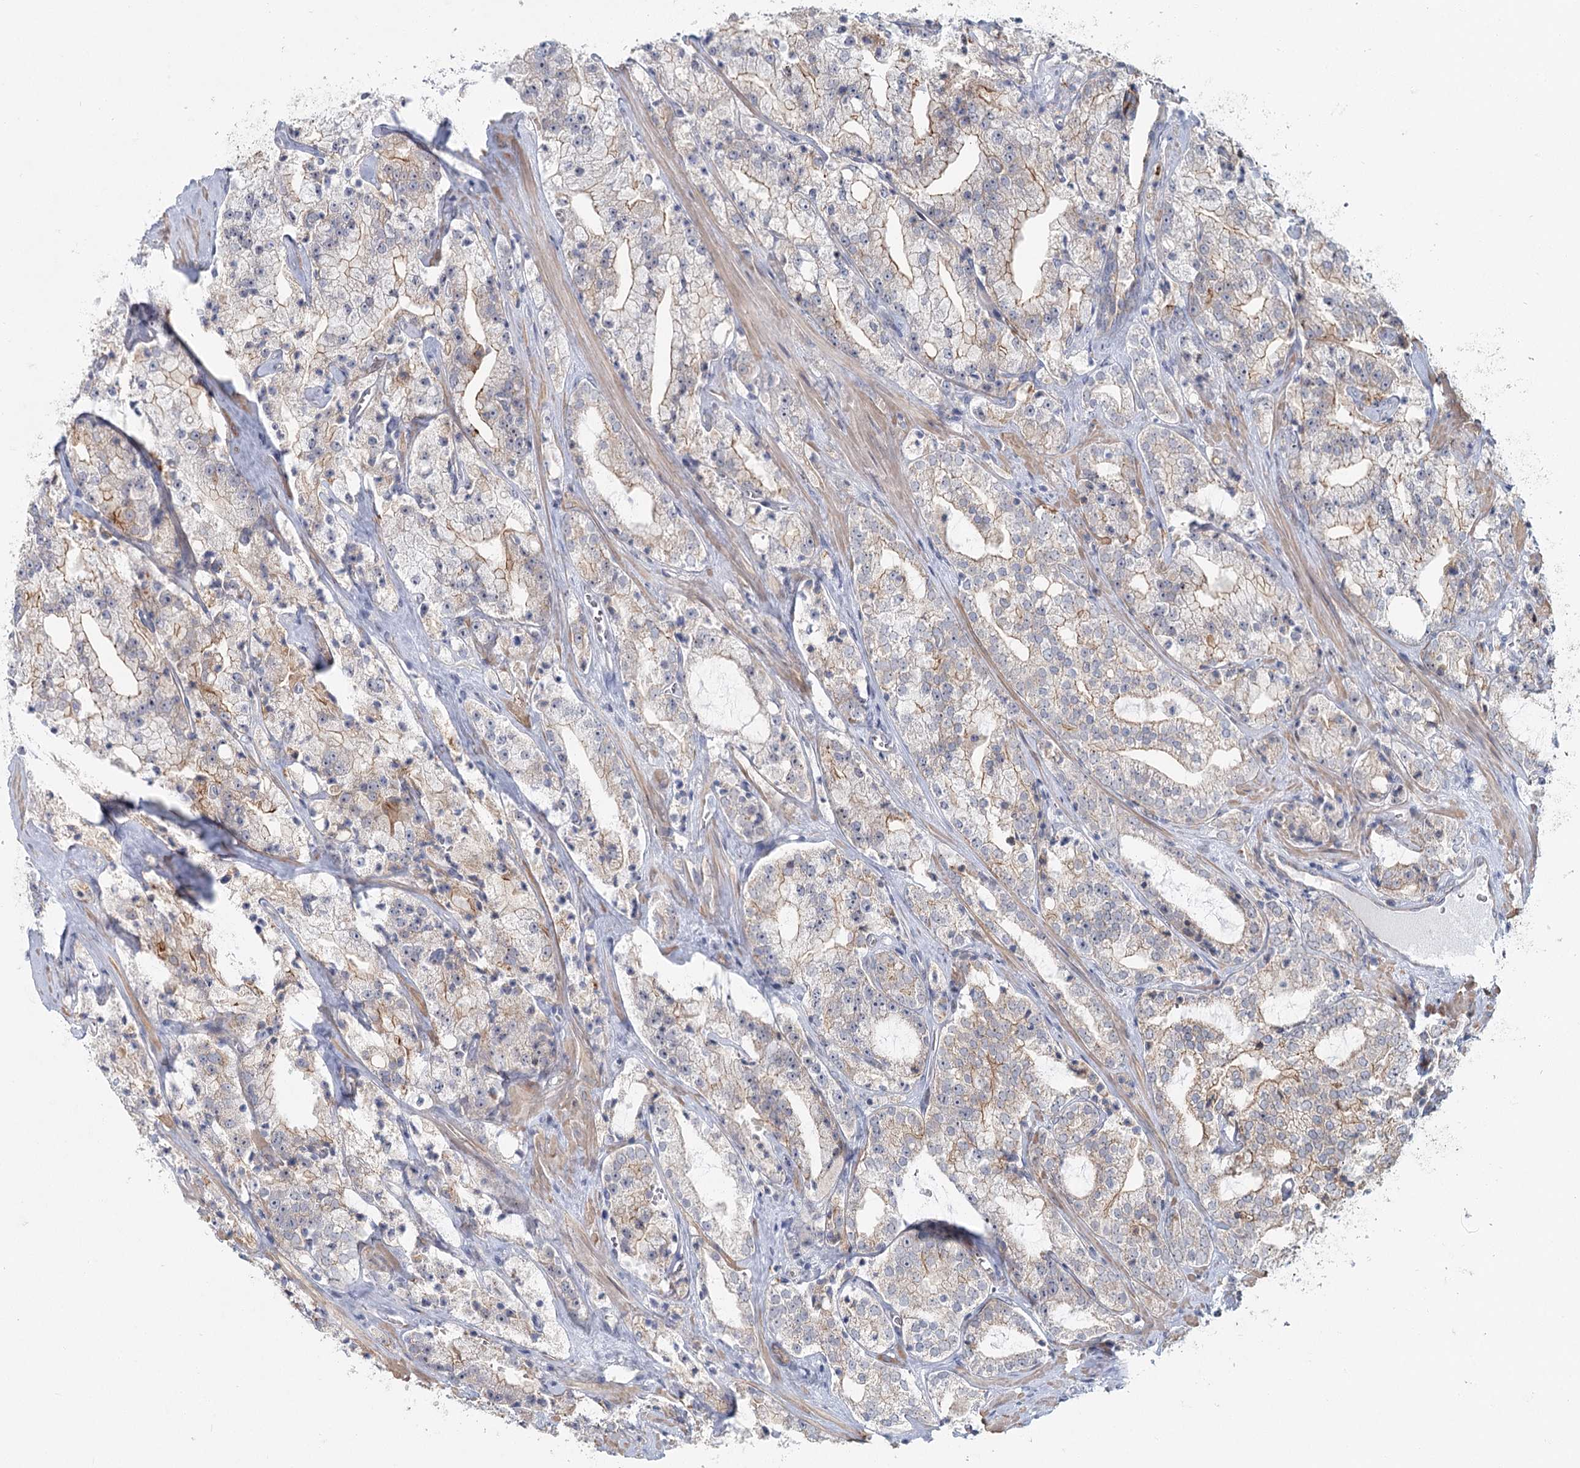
{"staining": {"intensity": "moderate", "quantity": "<25%", "location": "cytoplasmic/membranous"}, "tissue": "prostate cancer", "cell_type": "Tumor cells", "image_type": "cancer", "snomed": [{"axis": "morphology", "description": "Adenocarcinoma, High grade"}, {"axis": "topography", "description": "Prostate"}], "caption": "Protein staining displays moderate cytoplasmic/membranous expression in about <25% of tumor cells in adenocarcinoma (high-grade) (prostate). The staining was performed using DAB (3,3'-diaminobenzidine) to visualize the protein expression in brown, while the nuclei were stained in blue with hematoxylin (Magnification: 20x).", "gene": "ABHD8", "patient": {"sex": "male", "age": 64}}